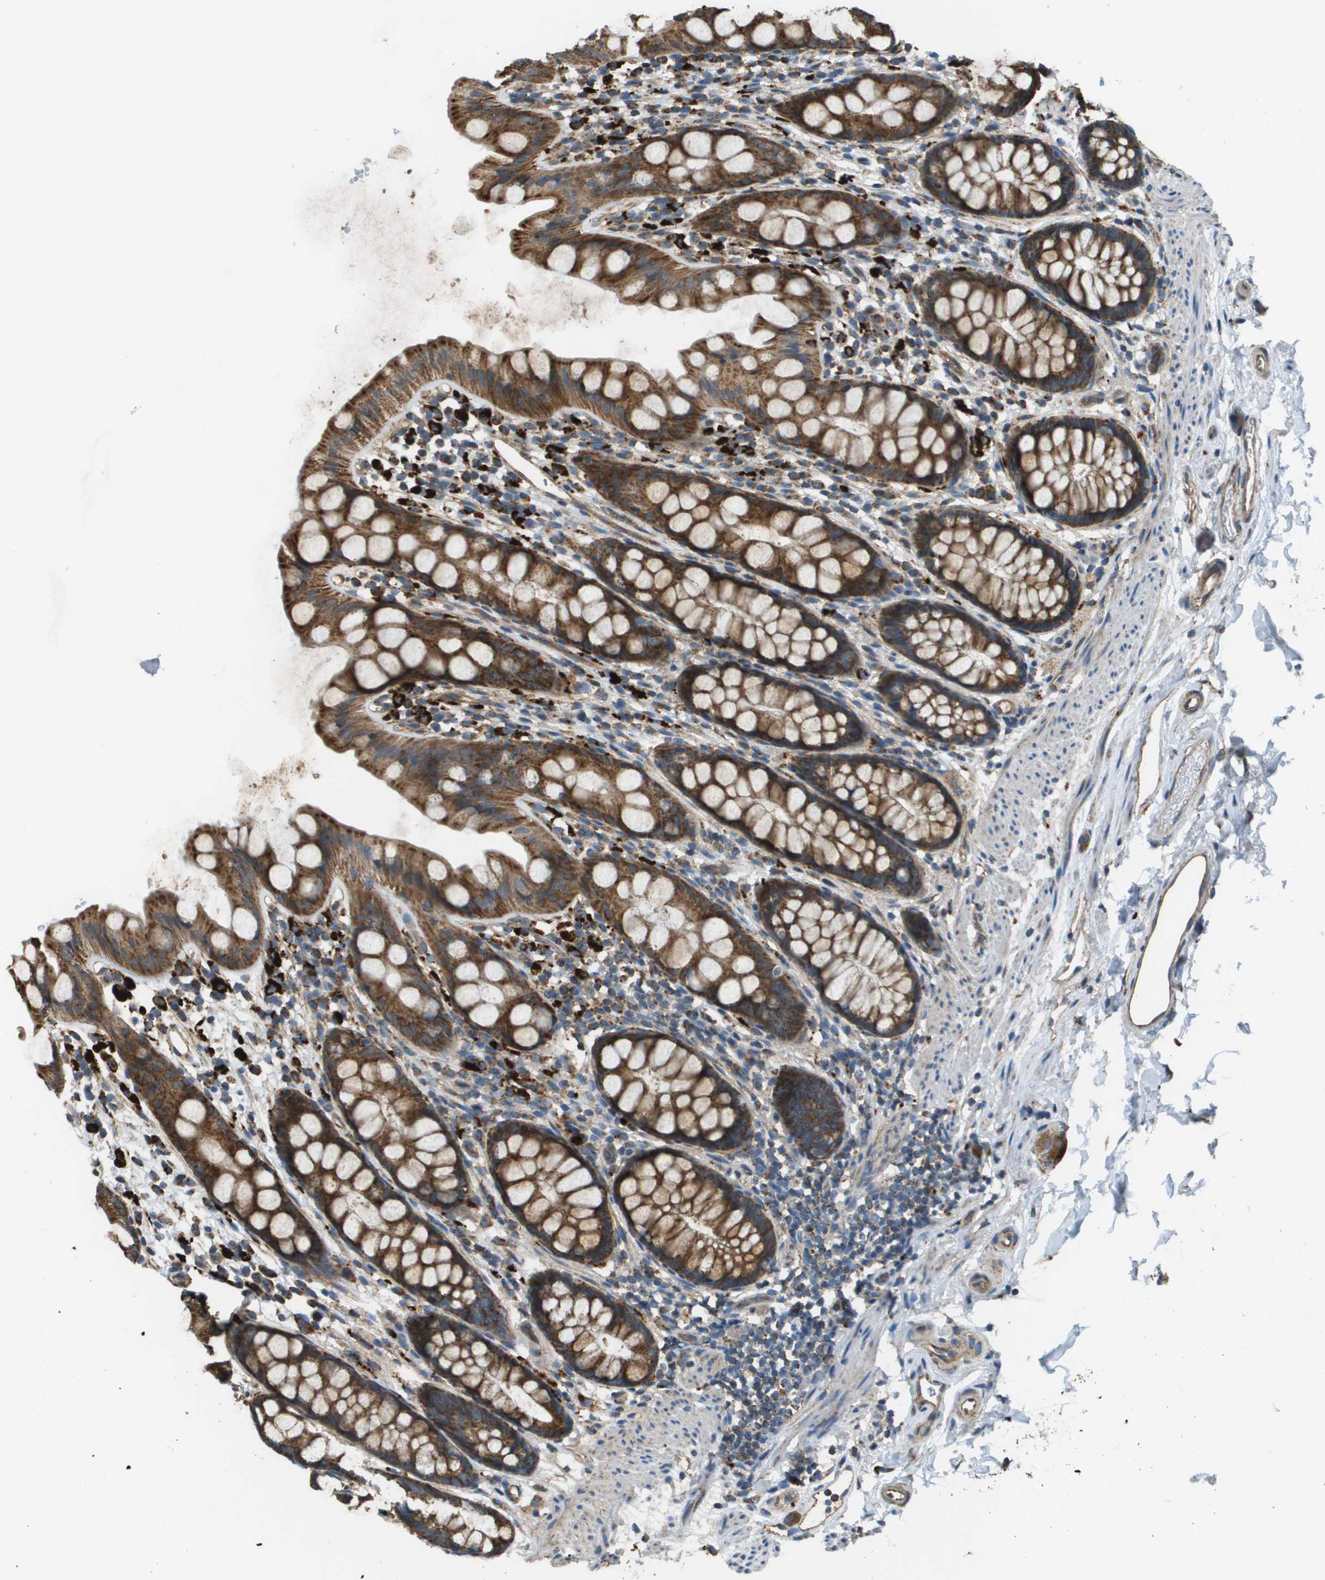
{"staining": {"intensity": "strong", "quantity": ">75%", "location": "cytoplasmic/membranous"}, "tissue": "rectum", "cell_type": "Glandular cells", "image_type": "normal", "snomed": [{"axis": "morphology", "description": "Normal tissue, NOS"}, {"axis": "topography", "description": "Rectum"}], "caption": "A histopathology image of human rectum stained for a protein exhibits strong cytoplasmic/membranous brown staining in glandular cells. (DAB = brown stain, brightfield microscopy at high magnification).", "gene": "NRK", "patient": {"sex": "female", "age": 65}}